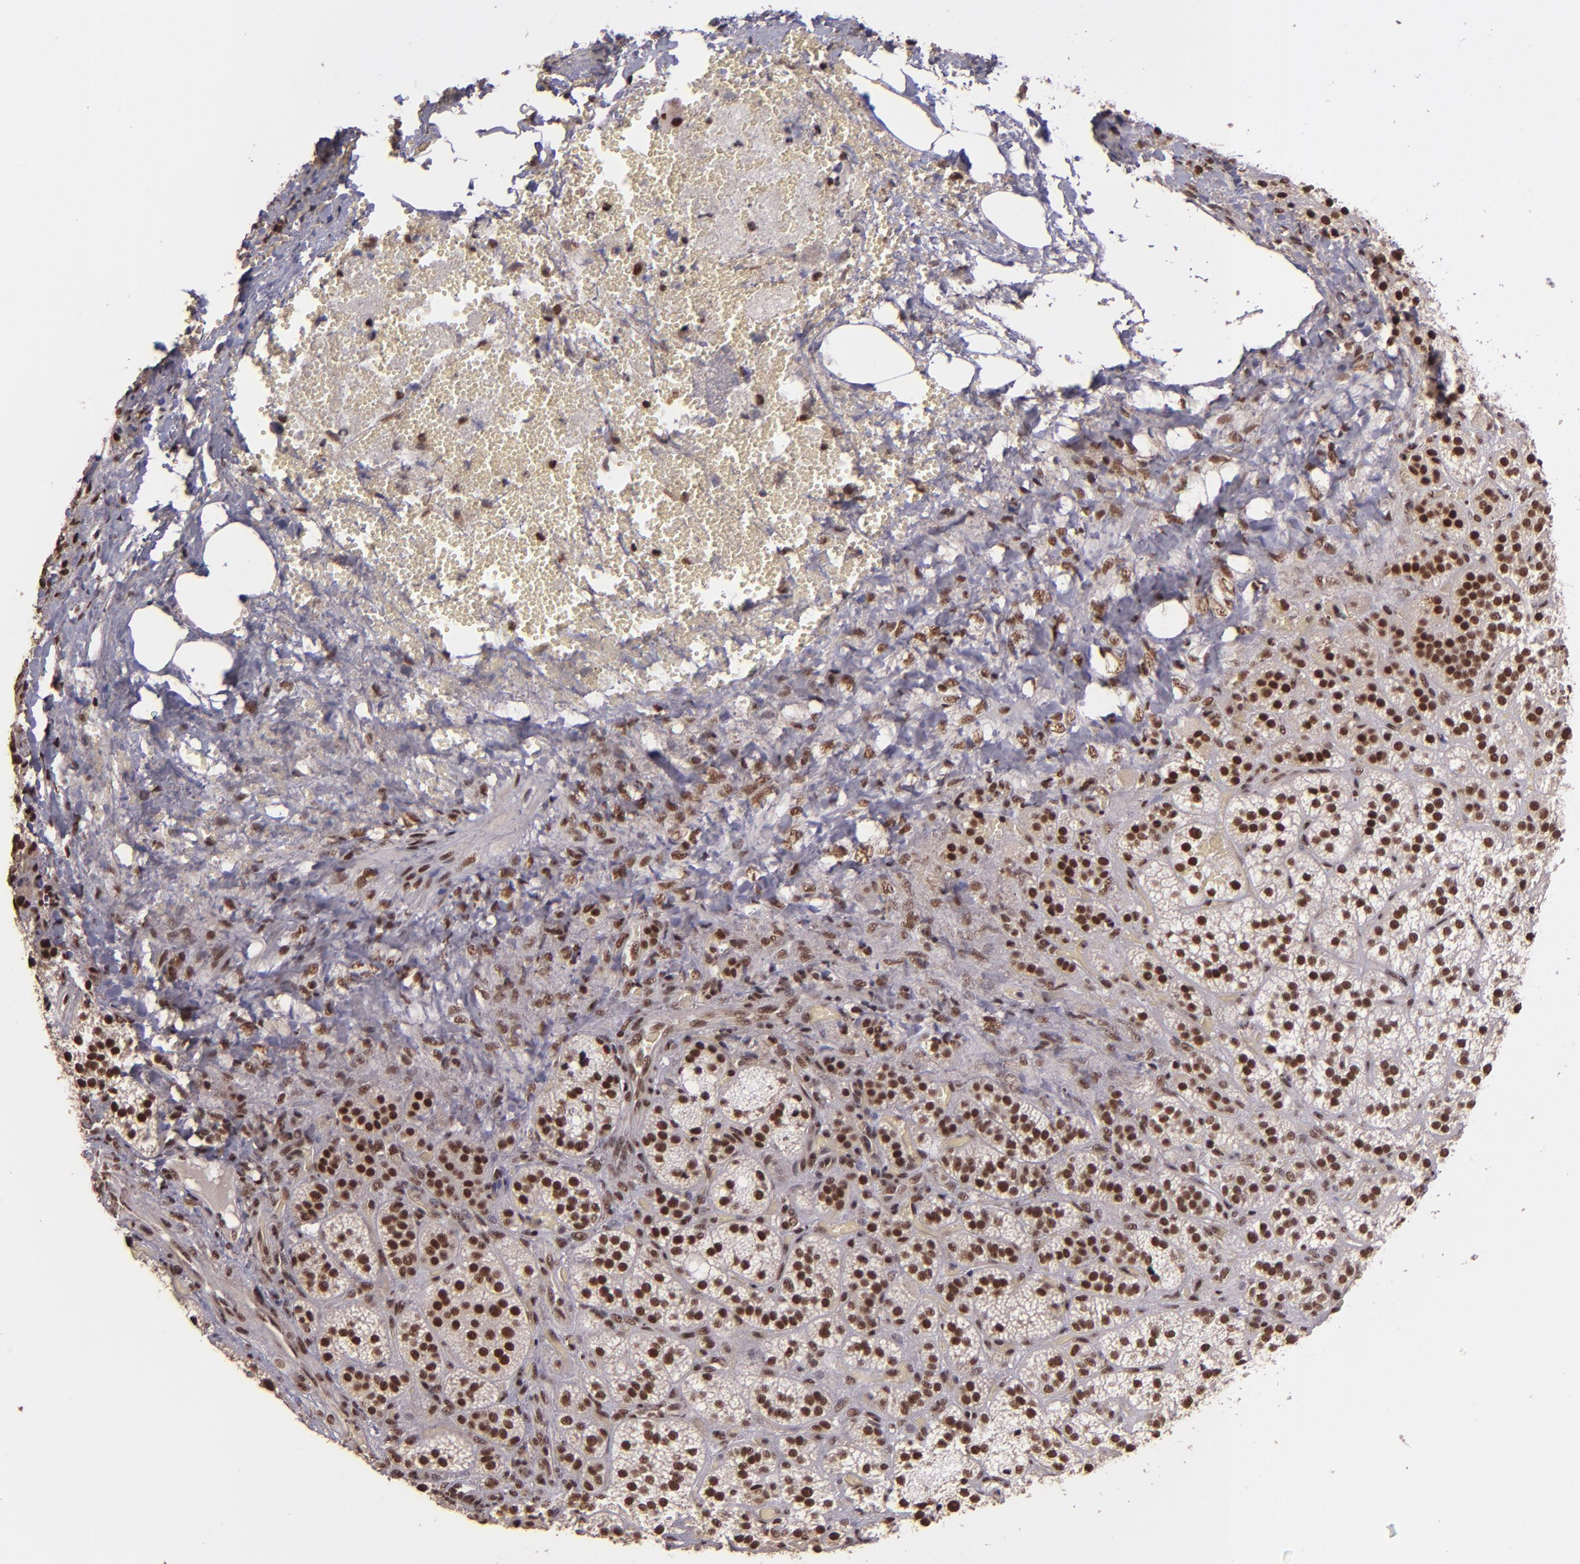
{"staining": {"intensity": "strong", "quantity": ">75%", "location": "cytoplasmic/membranous,nuclear"}, "tissue": "adrenal gland", "cell_type": "Glandular cells", "image_type": "normal", "snomed": [{"axis": "morphology", "description": "Normal tissue, NOS"}, {"axis": "topography", "description": "Adrenal gland"}], "caption": "A brown stain highlights strong cytoplasmic/membranous,nuclear positivity of a protein in glandular cells of unremarkable adrenal gland.", "gene": "PQBP1", "patient": {"sex": "female", "age": 71}}